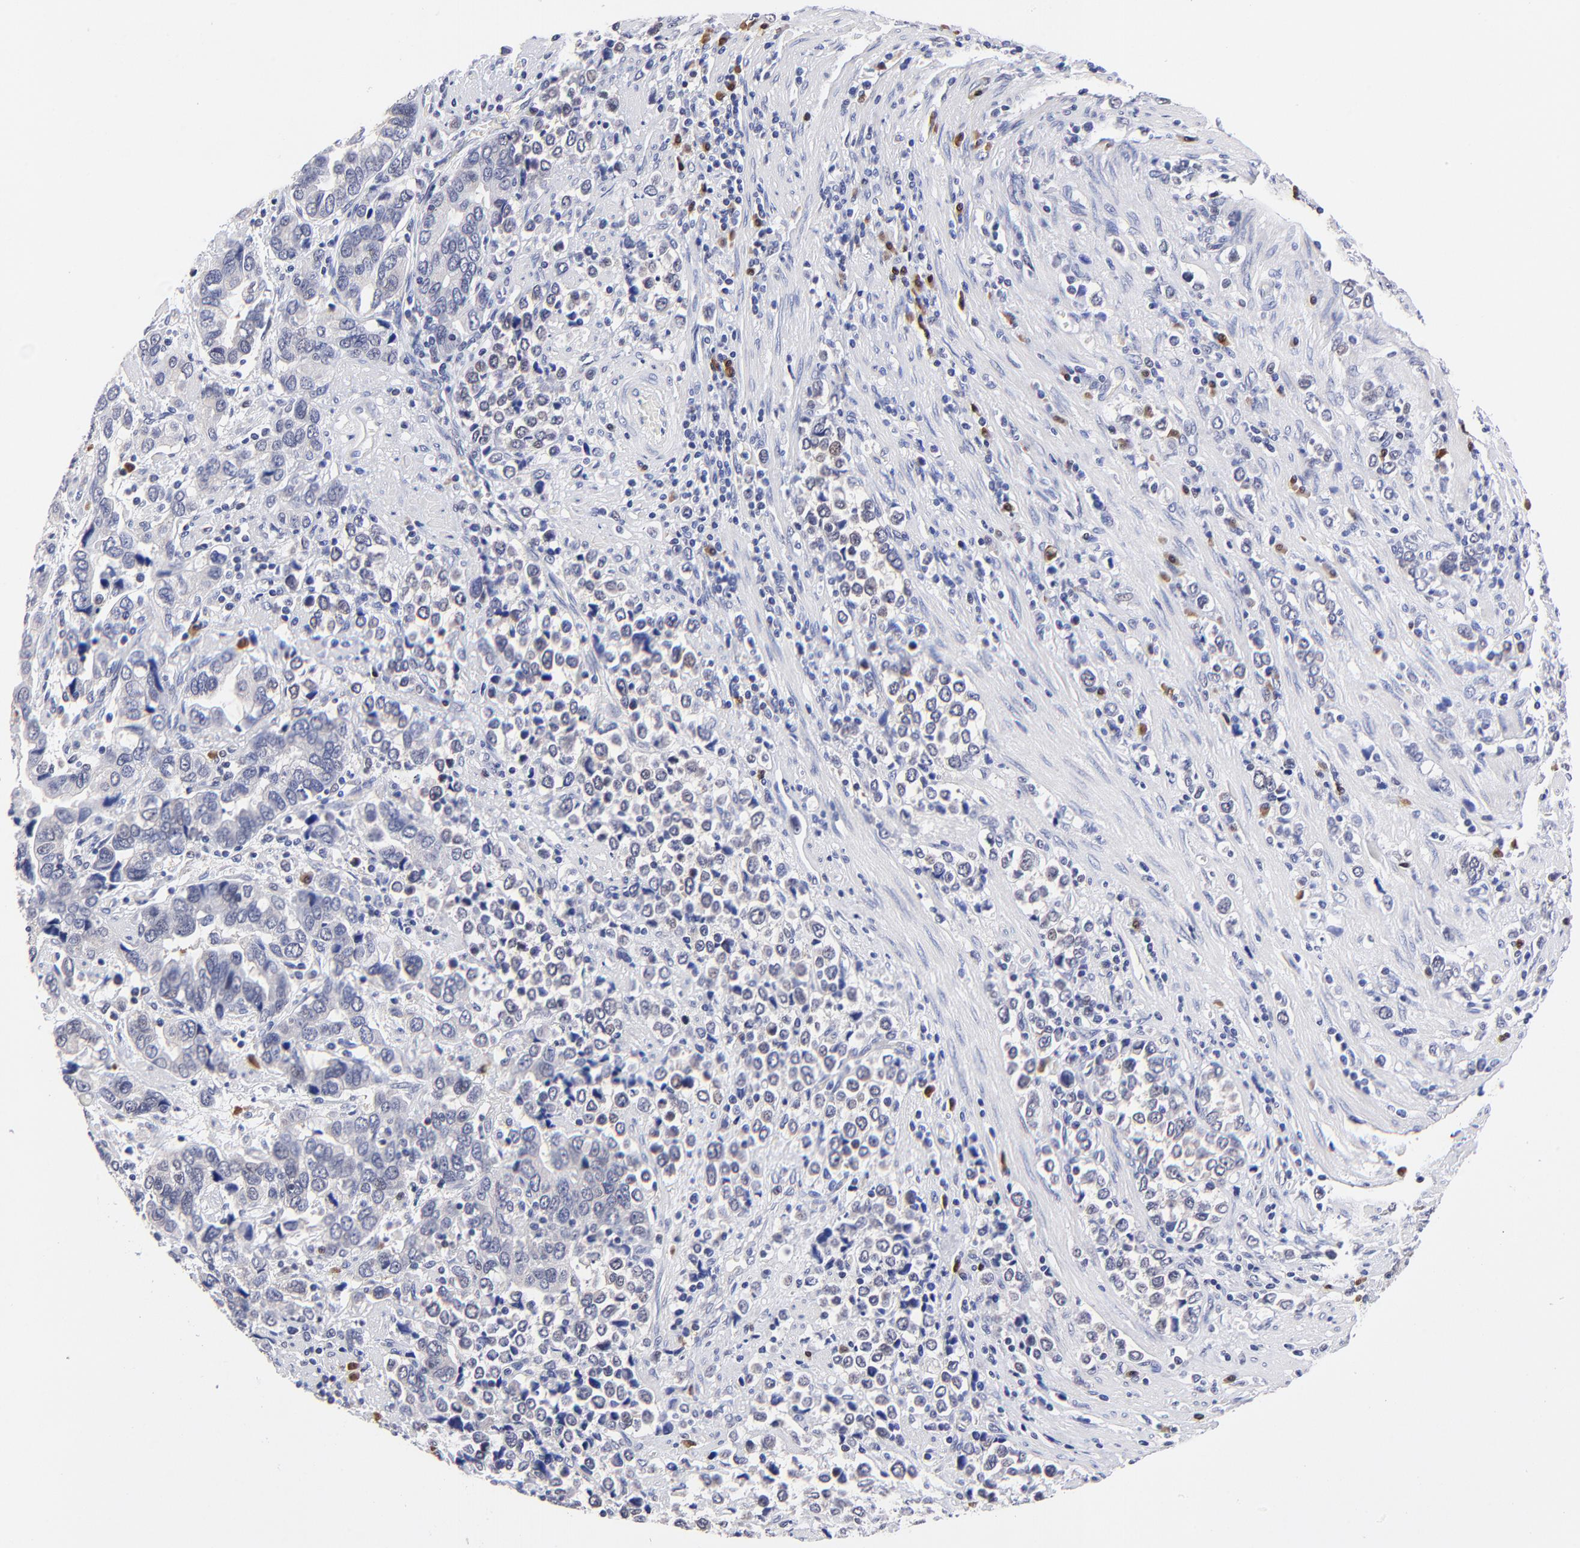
{"staining": {"intensity": "negative", "quantity": "none", "location": "none"}, "tissue": "stomach cancer", "cell_type": "Tumor cells", "image_type": "cancer", "snomed": [{"axis": "morphology", "description": "Adenocarcinoma, NOS"}, {"axis": "topography", "description": "Stomach, upper"}], "caption": "Protein analysis of stomach adenocarcinoma exhibits no significant expression in tumor cells. (Brightfield microscopy of DAB (3,3'-diaminobenzidine) IHC at high magnification).", "gene": "ZNF155", "patient": {"sex": "male", "age": 76}}